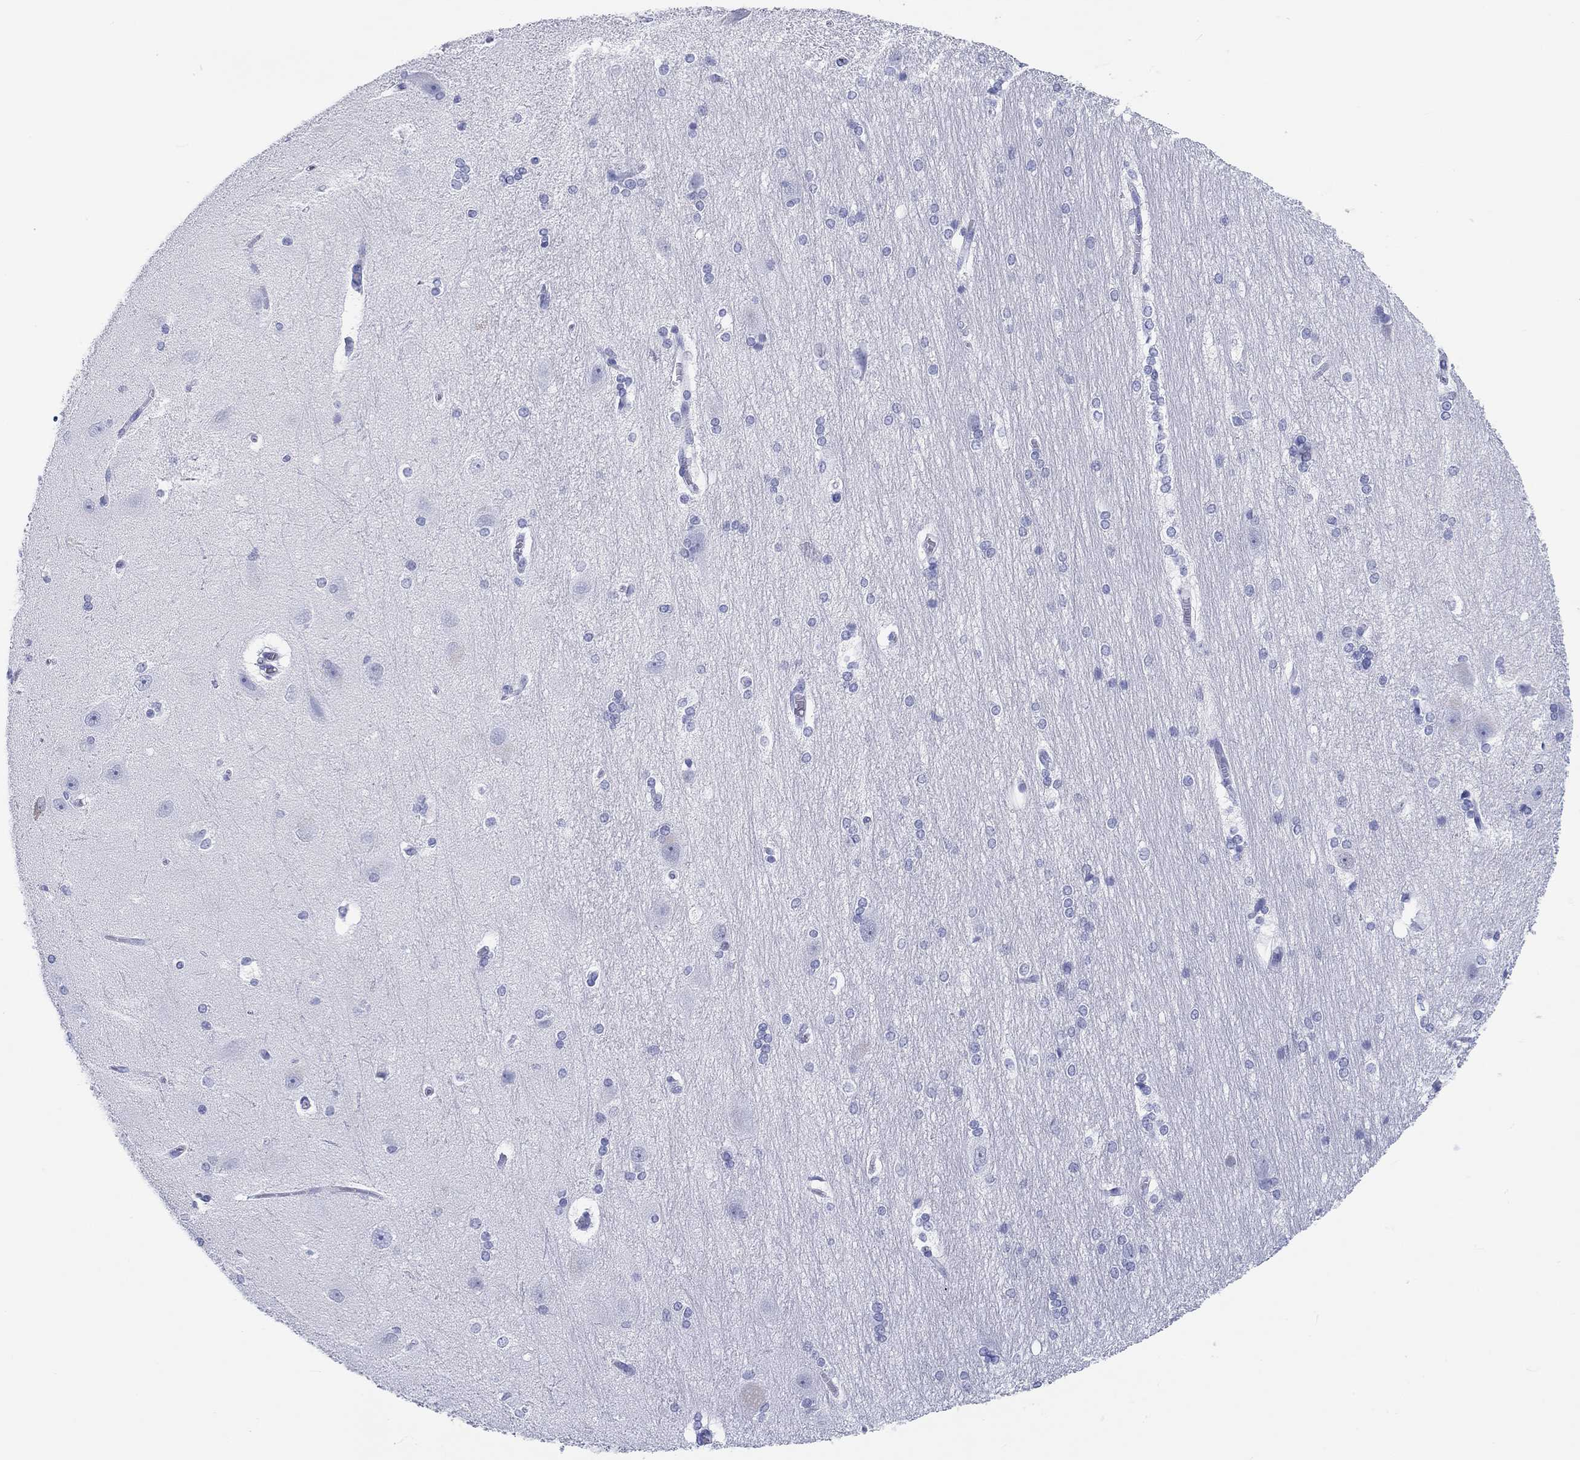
{"staining": {"intensity": "negative", "quantity": "none", "location": "none"}, "tissue": "hippocampus", "cell_type": "Glial cells", "image_type": "normal", "snomed": [{"axis": "morphology", "description": "Normal tissue, NOS"}, {"axis": "topography", "description": "Cerebral cortex"}, {"axis": "topography", "description": "Hippocampus"}], "caption": "A high-resolution image shows immunohistochemistry (IHC) staining of unremarkable hippocampus, which displays no significant positivity in glial cells.", "gene": "H1", "patient": {"sex": "female", "age": 19}}